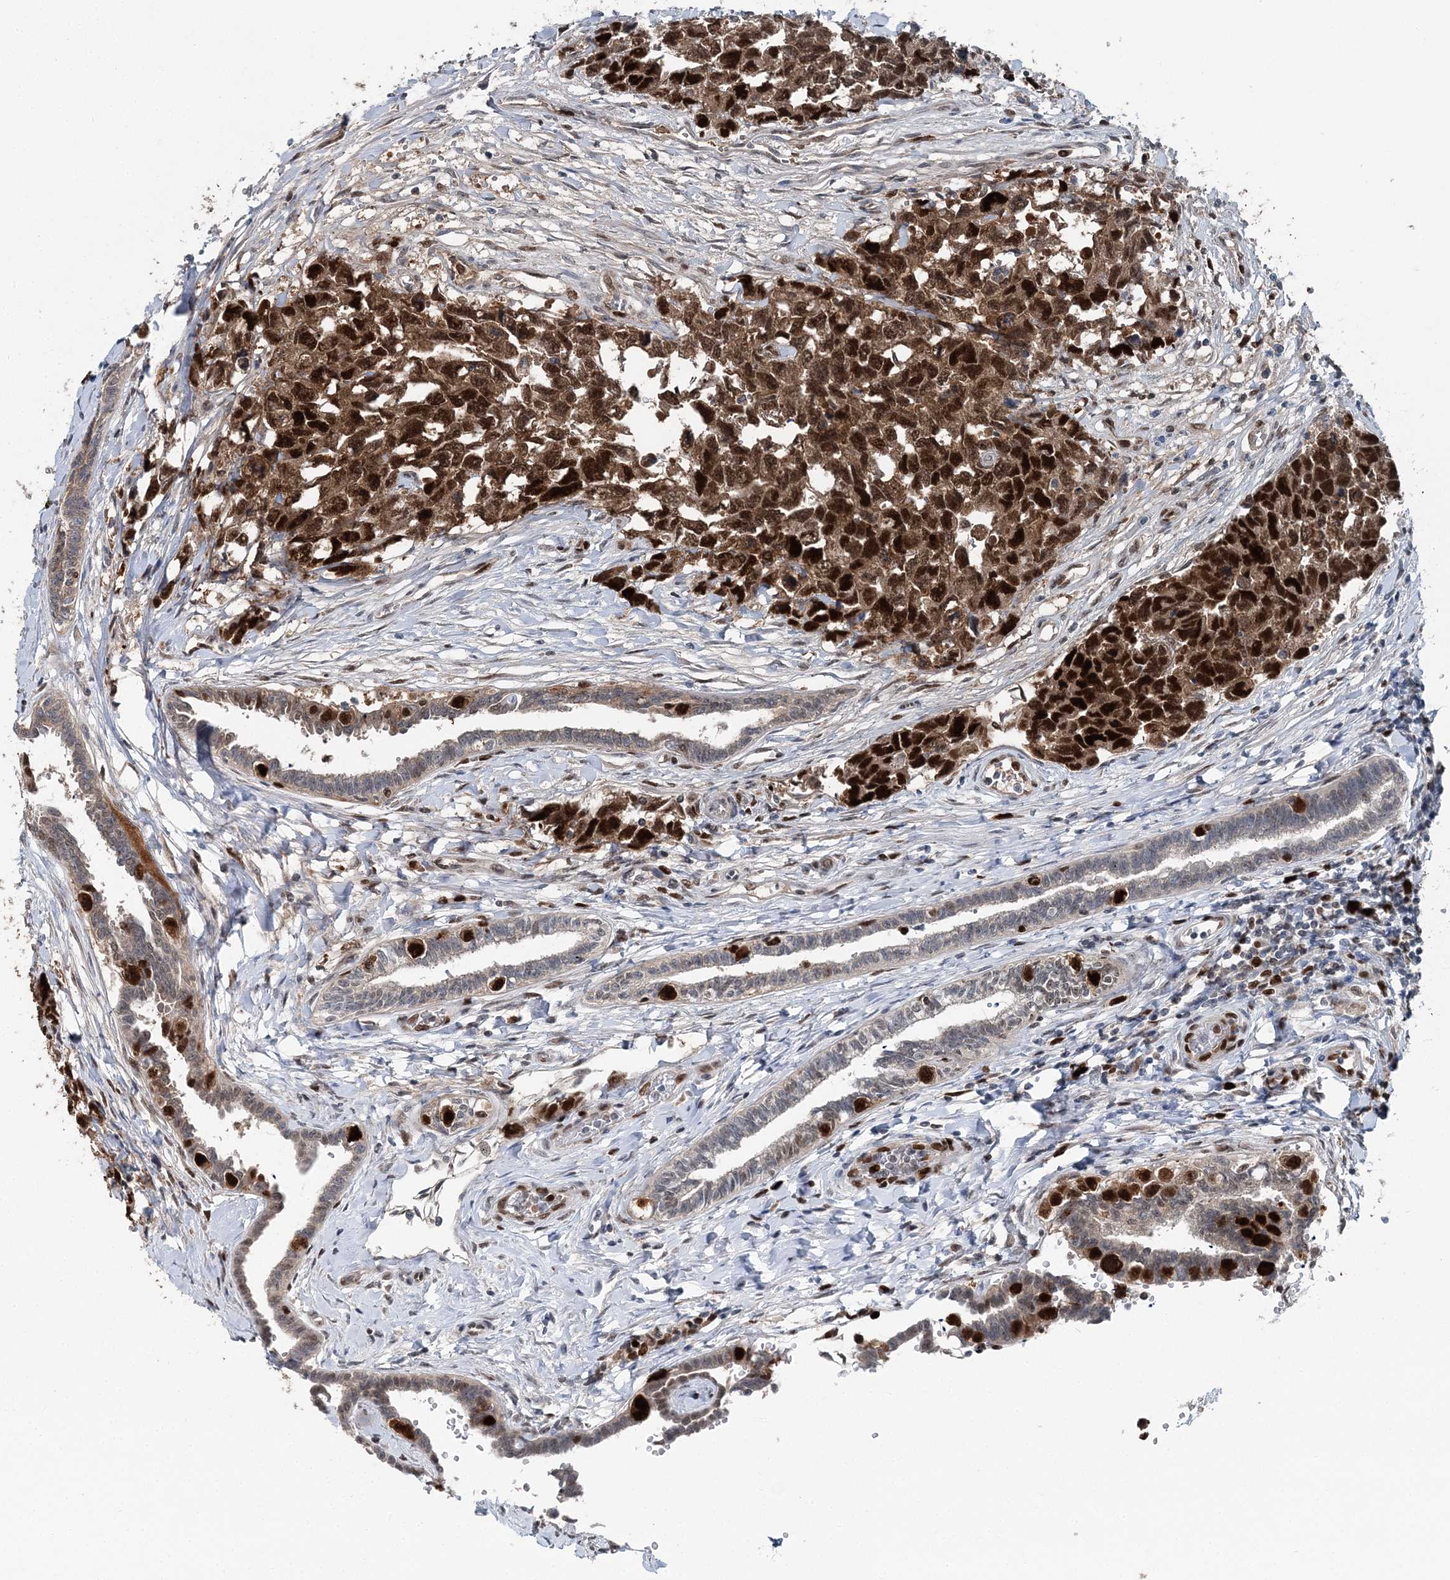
{"staining": {"intensity": "strong", "quantity": "25%-75%", "location": "nuclear"}, "tissue": "testis cancer", "cell_type": "Tumor cells", "image_type": "cancer", "snomed": [{"axis": "morphology", "description": "Carcinoma, Embryonal, NOS"}, {"axis": "topography", "description": "Testis"}], "caption": "Embryonal carcinoma (testis) was stained to show a protein in brown. There is high levels of strong nuclear positivity in approximately 25%-75% of tumor cells. The protein of interest is stained brown, and the nuclei are stained in blue (DAB (3,3'-diaminobenzidine) IHC with brightfield microscopy, high magnification).", "gene": "HAT1", "patient": {"sex": "male", "age": 31}}